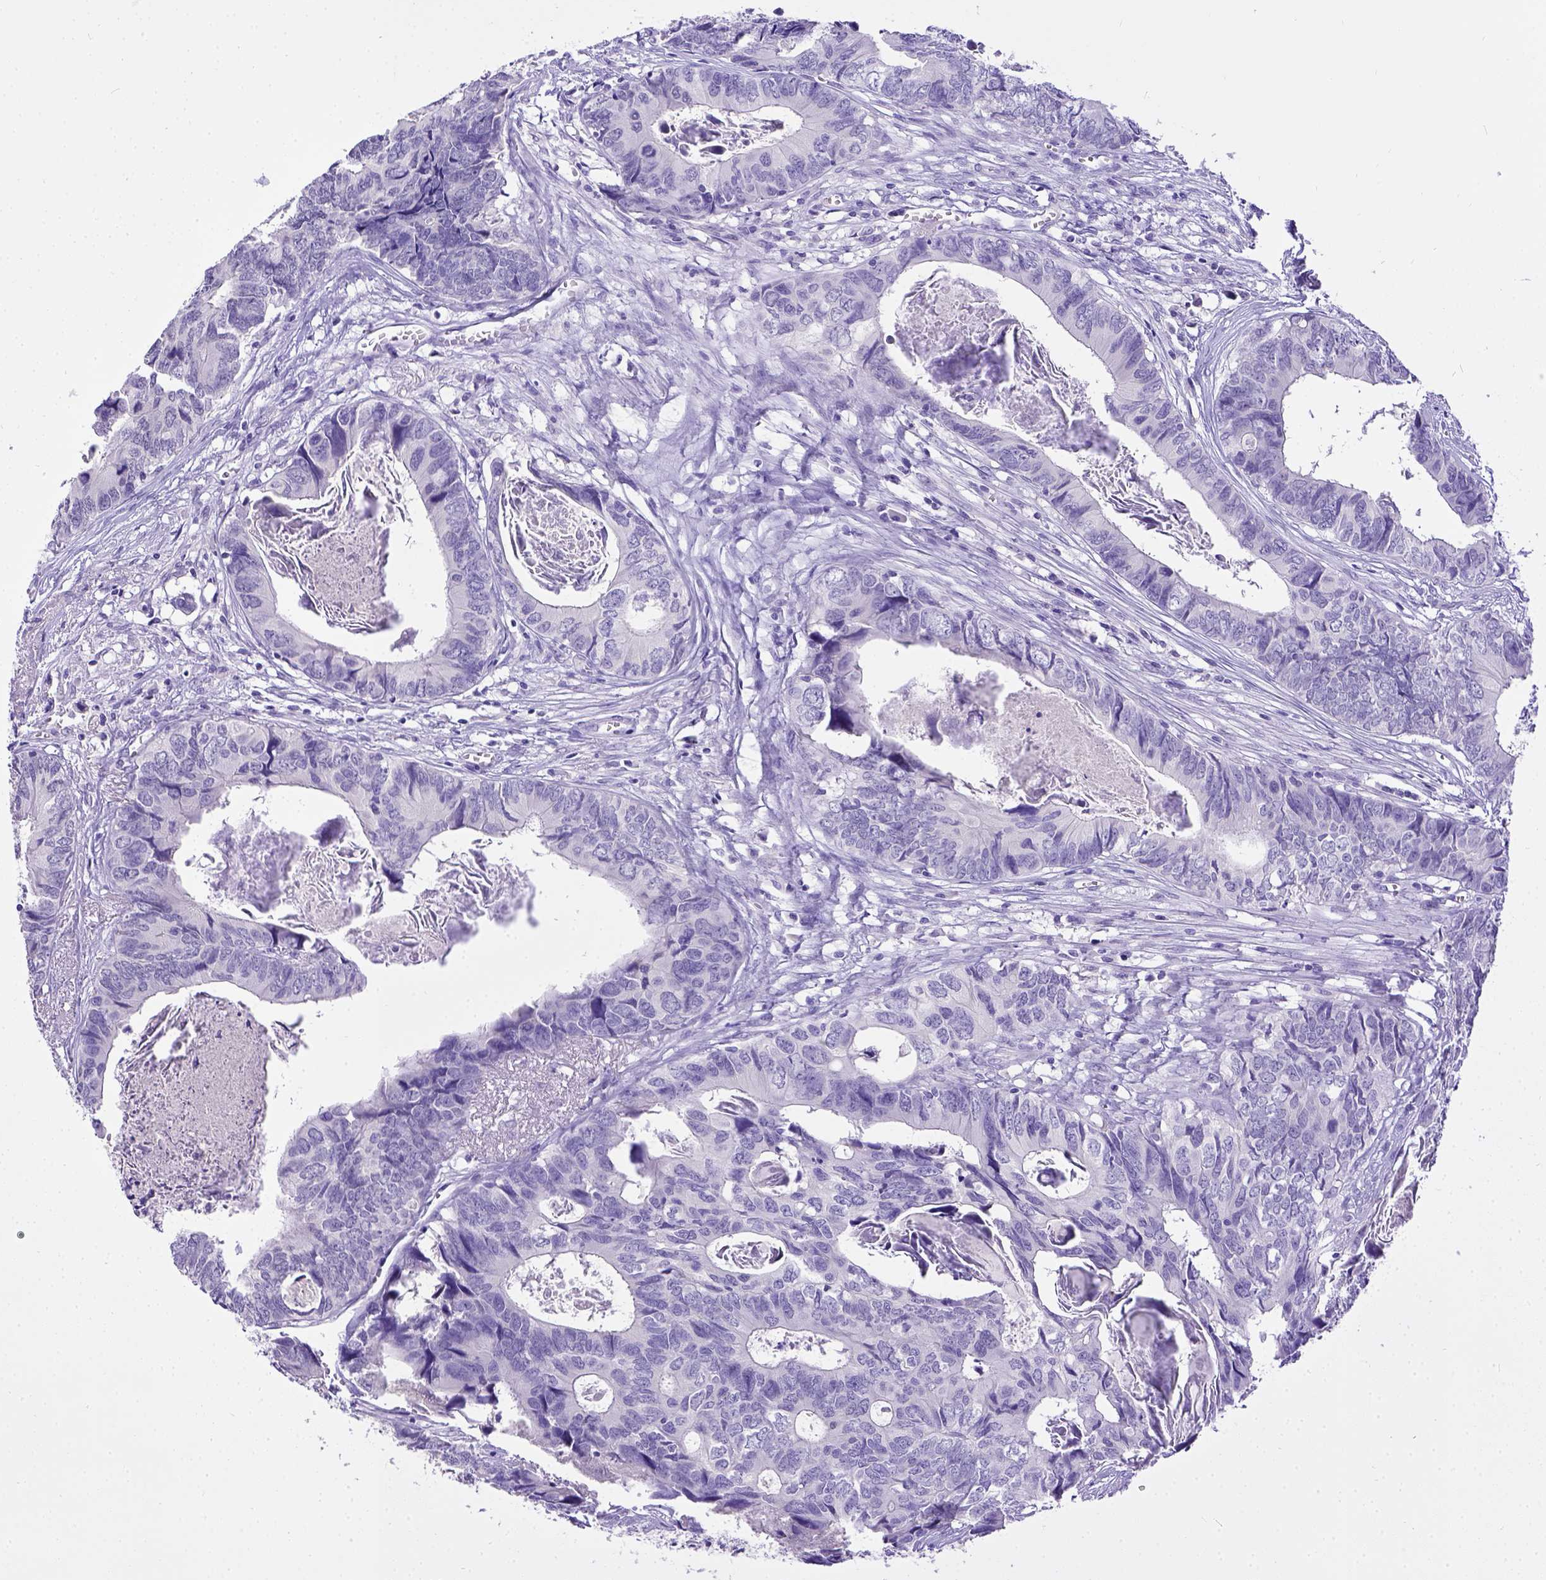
{"staining": {"intensity": "negative", "quantity": "none", "location": "none"}, "tissue": "colorectal cancer", "cell_type": "Tumor cells", "image_type": "cancer", "snomed": [{"axis": "morphology", "description": "Adenocarcinoma, NOS"}, {"axis": "topography", "description": "Colon"}], "caption": "This photomicrograph is of colorectal cancer stained with IHC to label a protein in brown with the nuclei are counter-stained blue. There is no positivity in tumor cells.", "gene": "ESR1", "patient": {"sex": "female", "age": 82}}